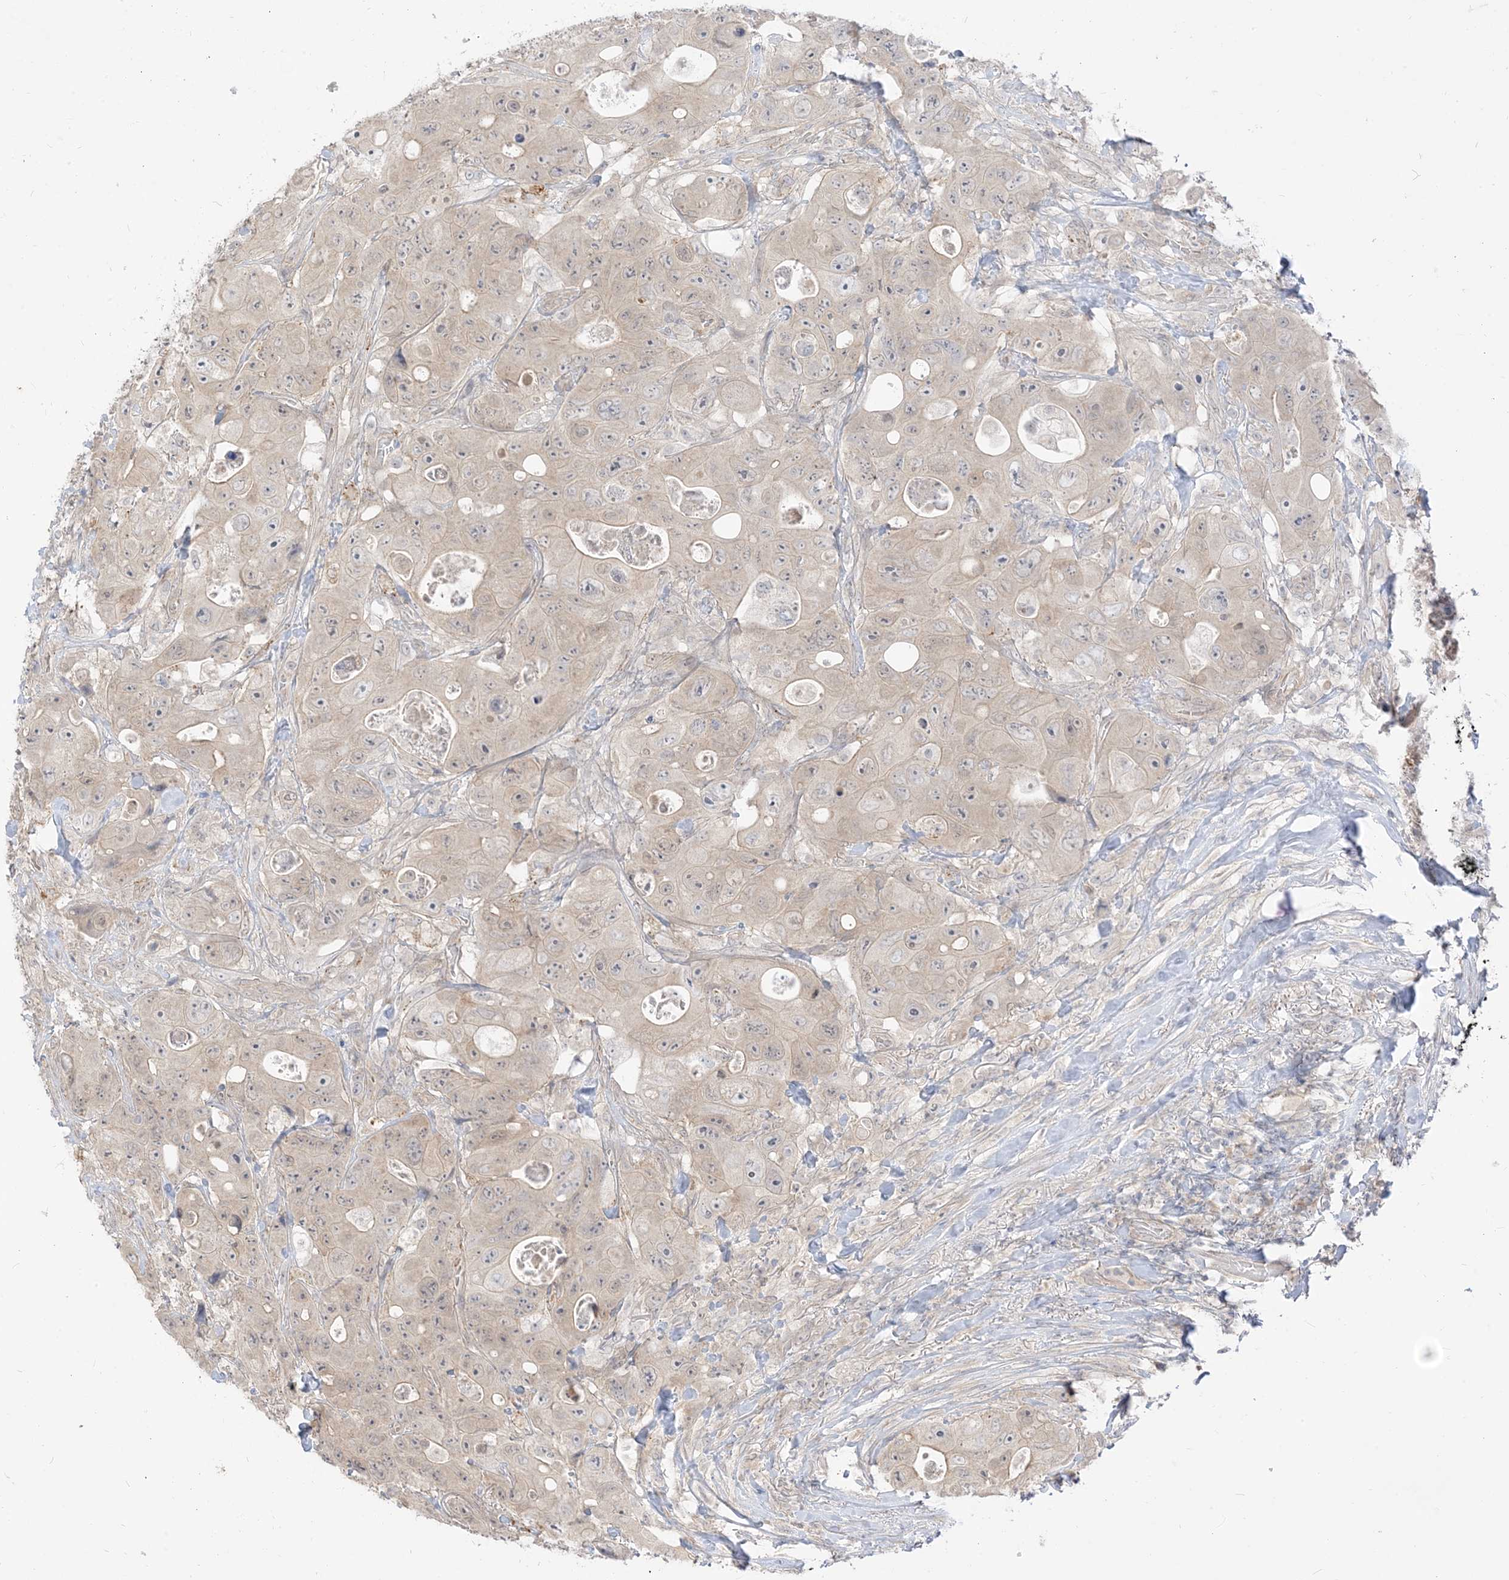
{"staining": {"intensity": "weak", "quantity": "<25%", "location": "cytoplasmic/membranous"}, "tissue": "colorectal cancer", "cell_type": "Tumor cells", "image_type": "cancer", "snomed": [{"axis": "morphology", "description": "Adenocarcinoma, NOS"}, {"axis": "topography", "description": "Colon"}], "caption": "This is a image of IHC staining of adenocarcinoma (colorectal), which shows no staining in tumor cells.", "gene": "TBCC", "patient": {"sex": "female", "age": 46}}